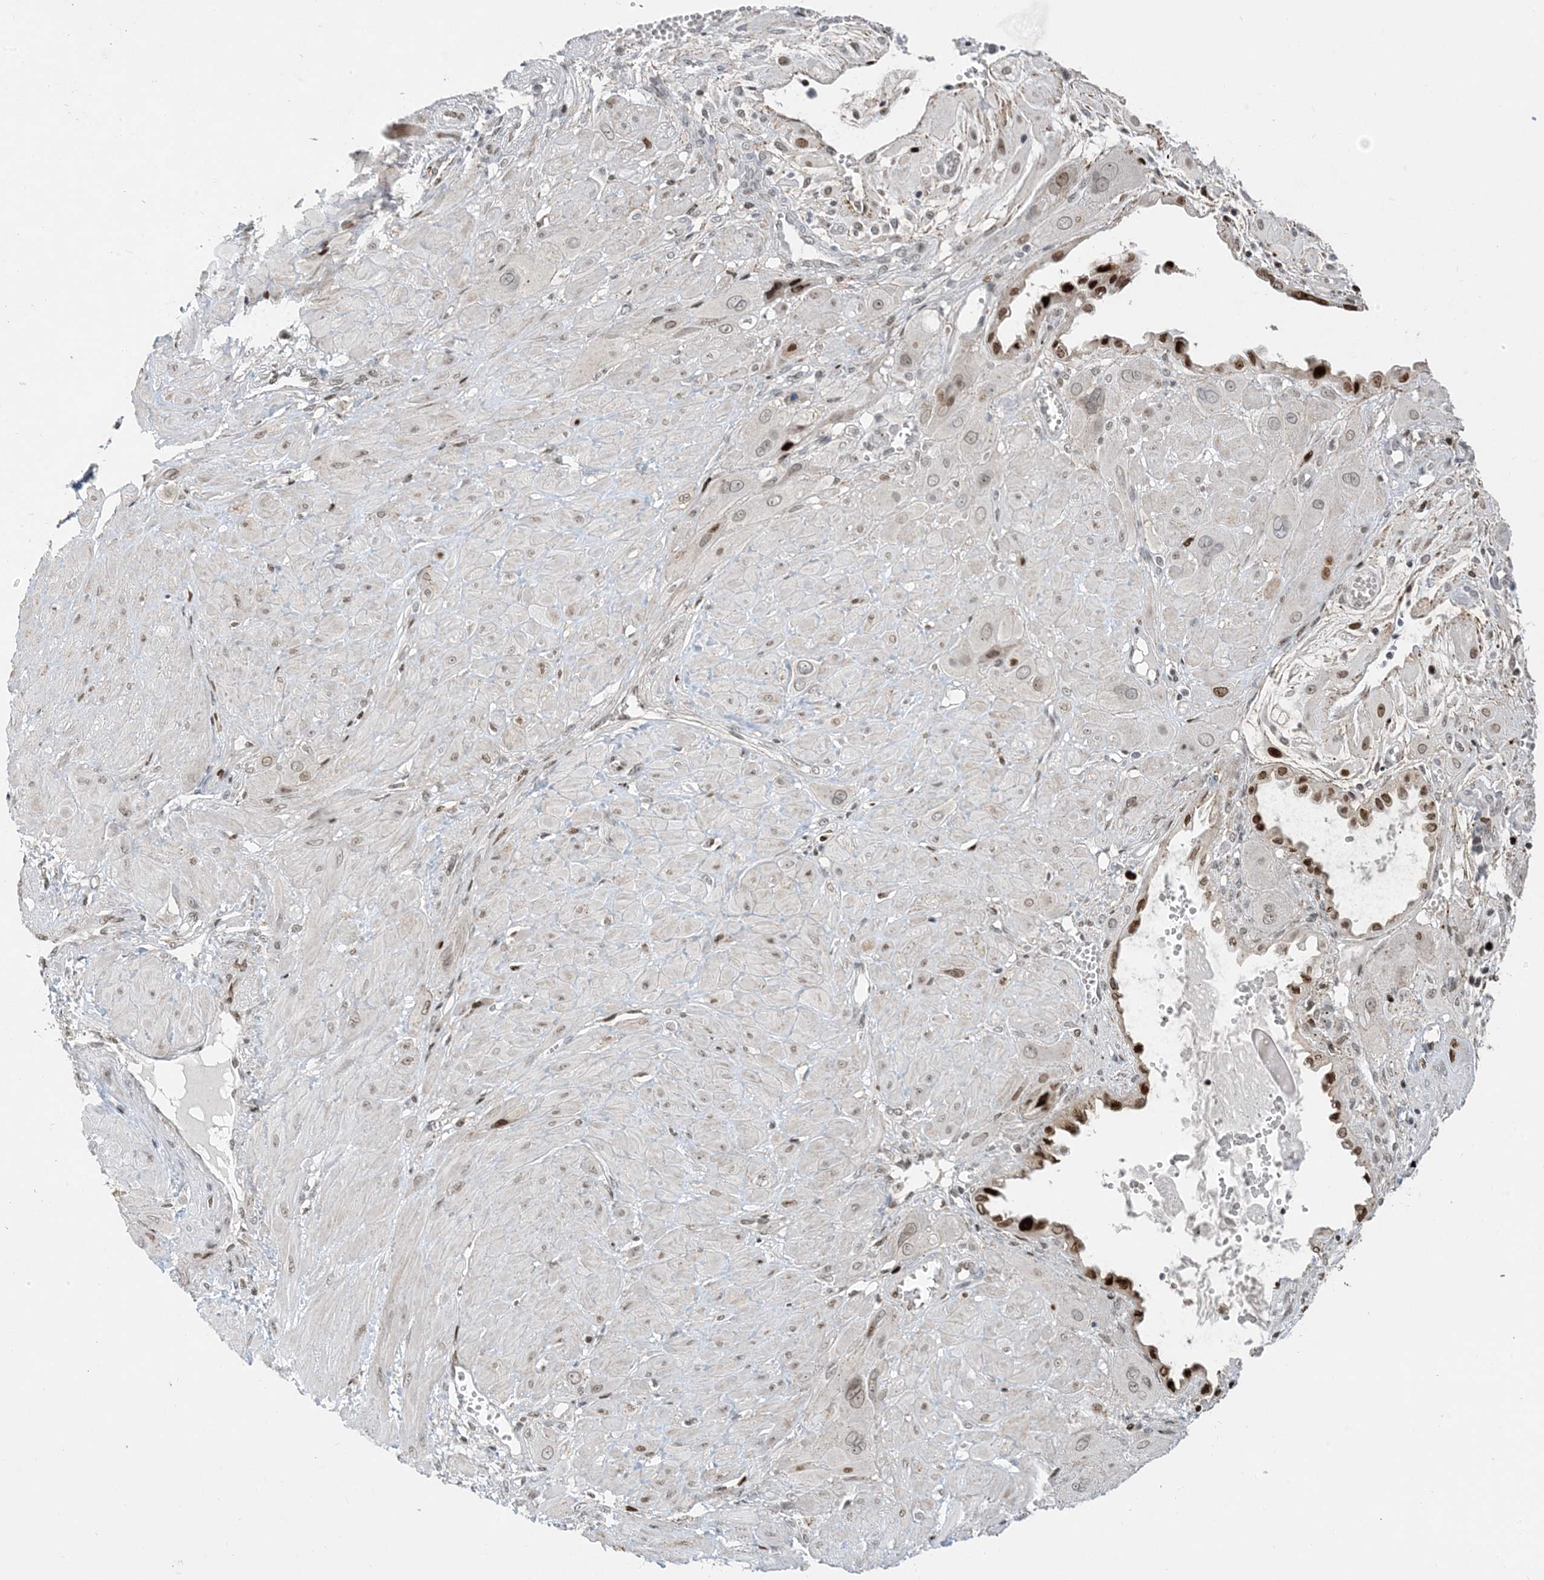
{"staining": {"intensity": "weak", "quantity": "<25%", "location": "nuclear"}, "tissue": "cervical cancer", "cell_type": "Tumor cells", "image_type": "cancer", "snomed": [{"axis": "morphology", "description": "Squamous cell carcinoma, NOS"}, {"axis": "topography", "description": "Cervix"}], "caption": "Tumor cells show no significant protein positivity in cervical cancer (squamous cell carcinoma).", "gene": "SLC25A53", "patient": {"sex": "female", "age": 34}}